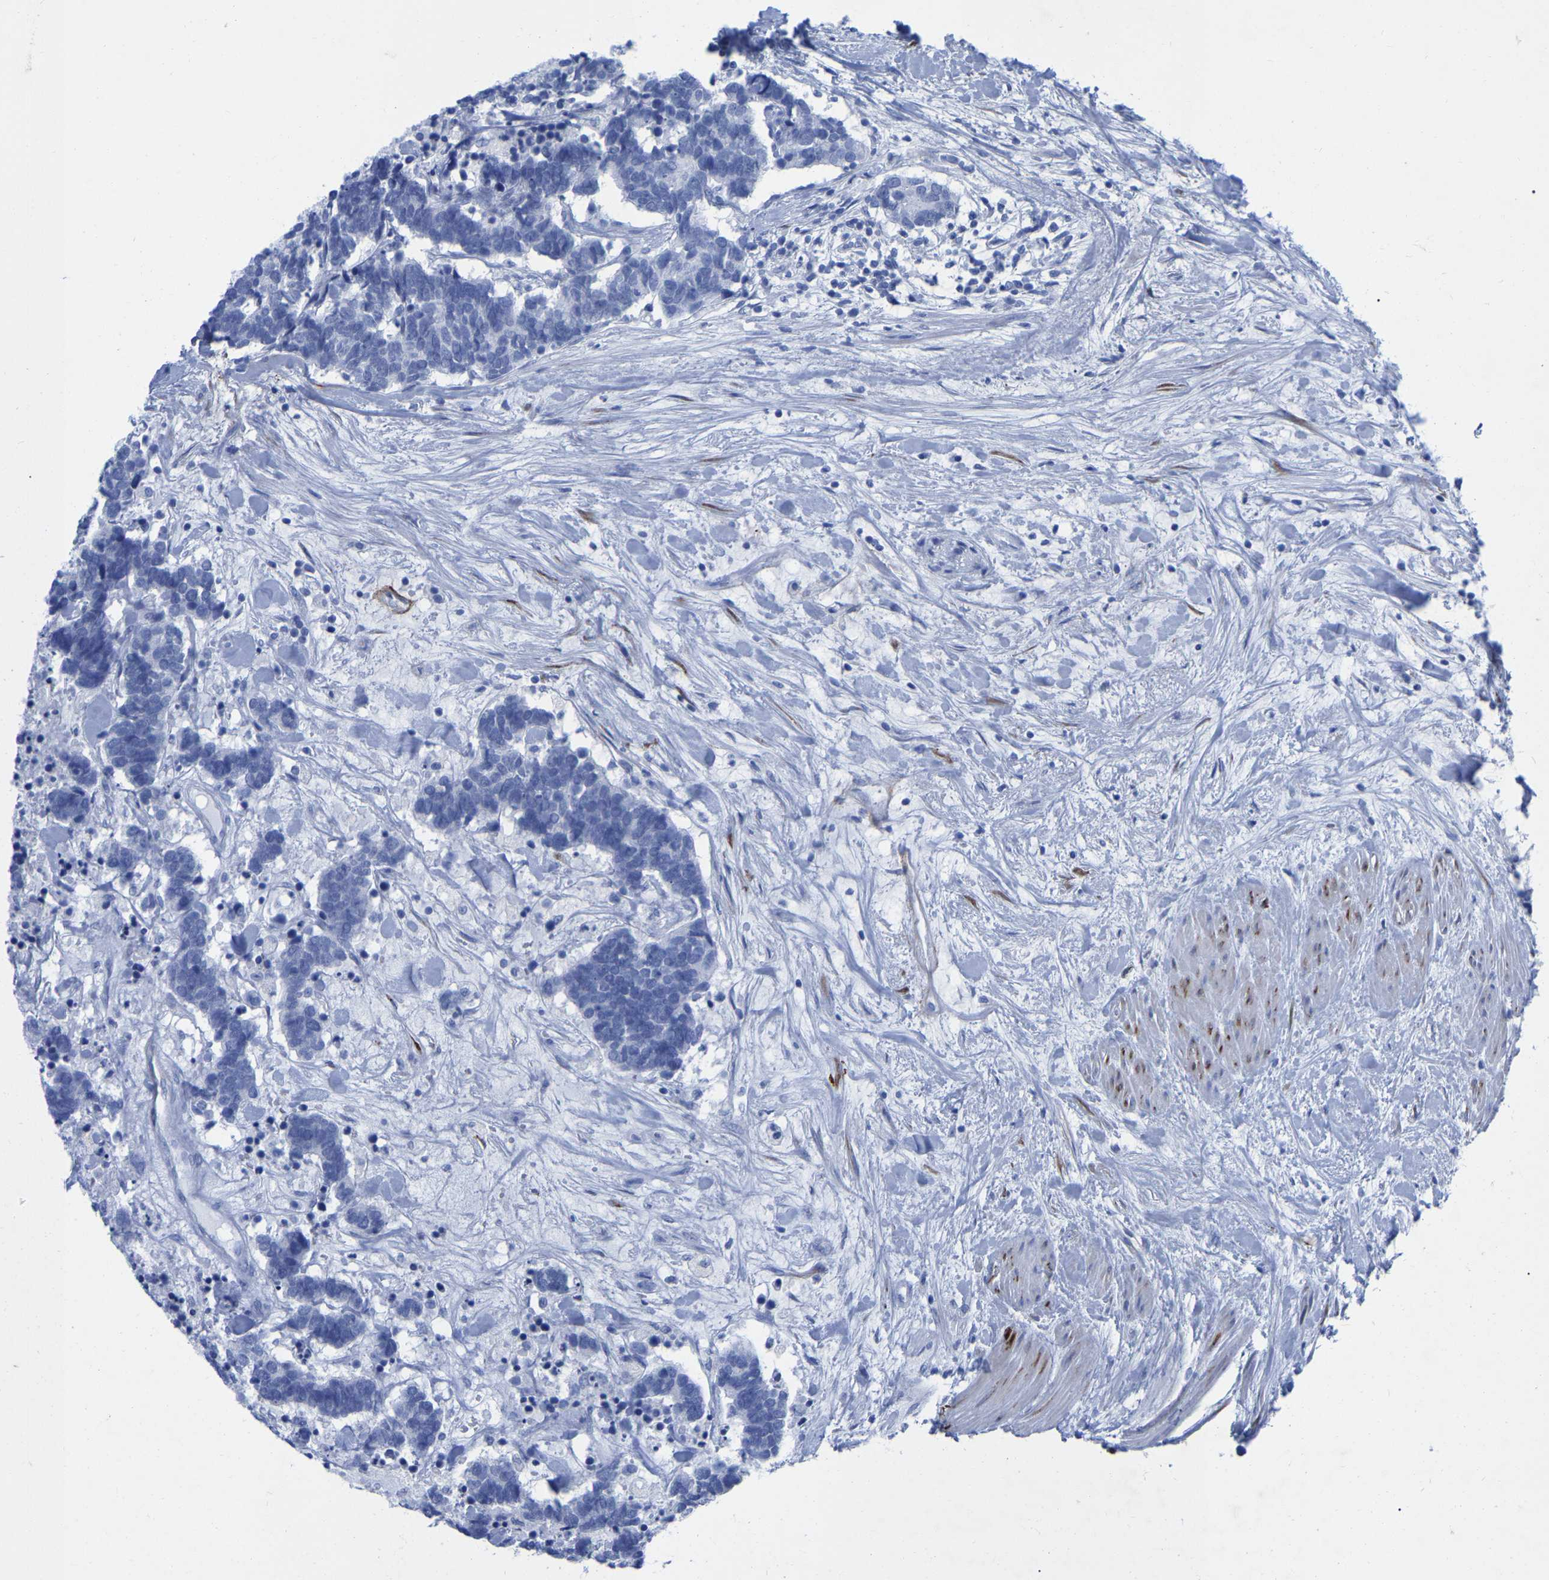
{"staining": {"intensity": "negative", "quantity": "none", "location": "none"}, "tissue": "carcinoid", "cell_type": "Tumor cells", "image_type": "cancer", "snomed": [{"axis": "morphology", "description": "Carcinoma, NOS"}, {"axis": "morphology", "description": "Carcinoid, malignant, NOS"}, {"axis": "topography", "description": "Urinary bladder"}], "caption": "An image of carcinoma stained for a protein shows no brown staining in tumor cells.", "gene": "HAPLN1", "patient": {"sex": "male", "age": 57}}